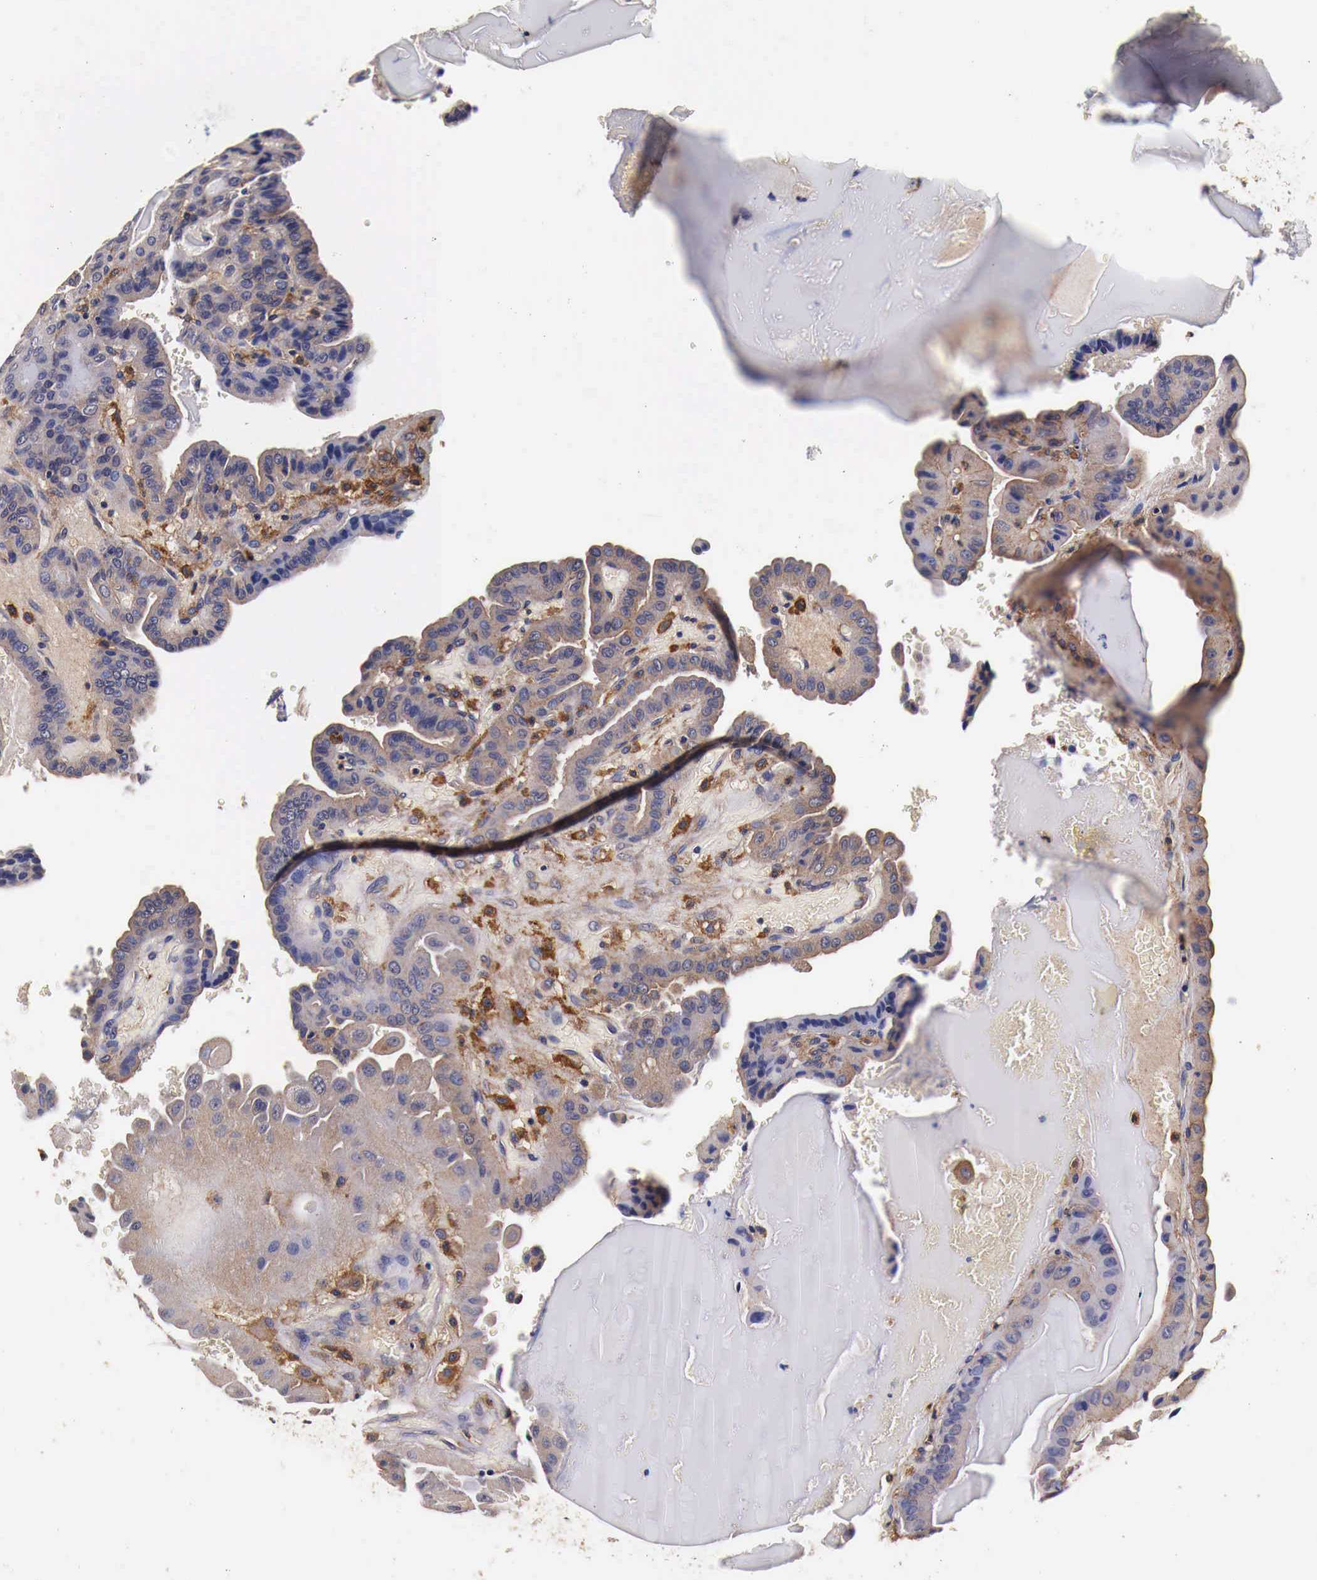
{"staining": {"intensity": "weak", "quantity": ">75%", "location": "cytoplasmic/membranous"}, "tissue": "thyroid cancer", "cell_type": "Tumor cells", "image_type": "cancer", "snomed": [{"axis": "morphology", "description": "Papillary adenocarcinoma, NOS"}, {"axis": "topography", "description": "Thyroid gland"}], "caption": "Protein staining of thyroid cancer tissue shows weak cytoplasmic/membranous expression in approximately >75% of tumor cells.", "gene": "RP2", "patient": {"sex": "male", "age": 87}}